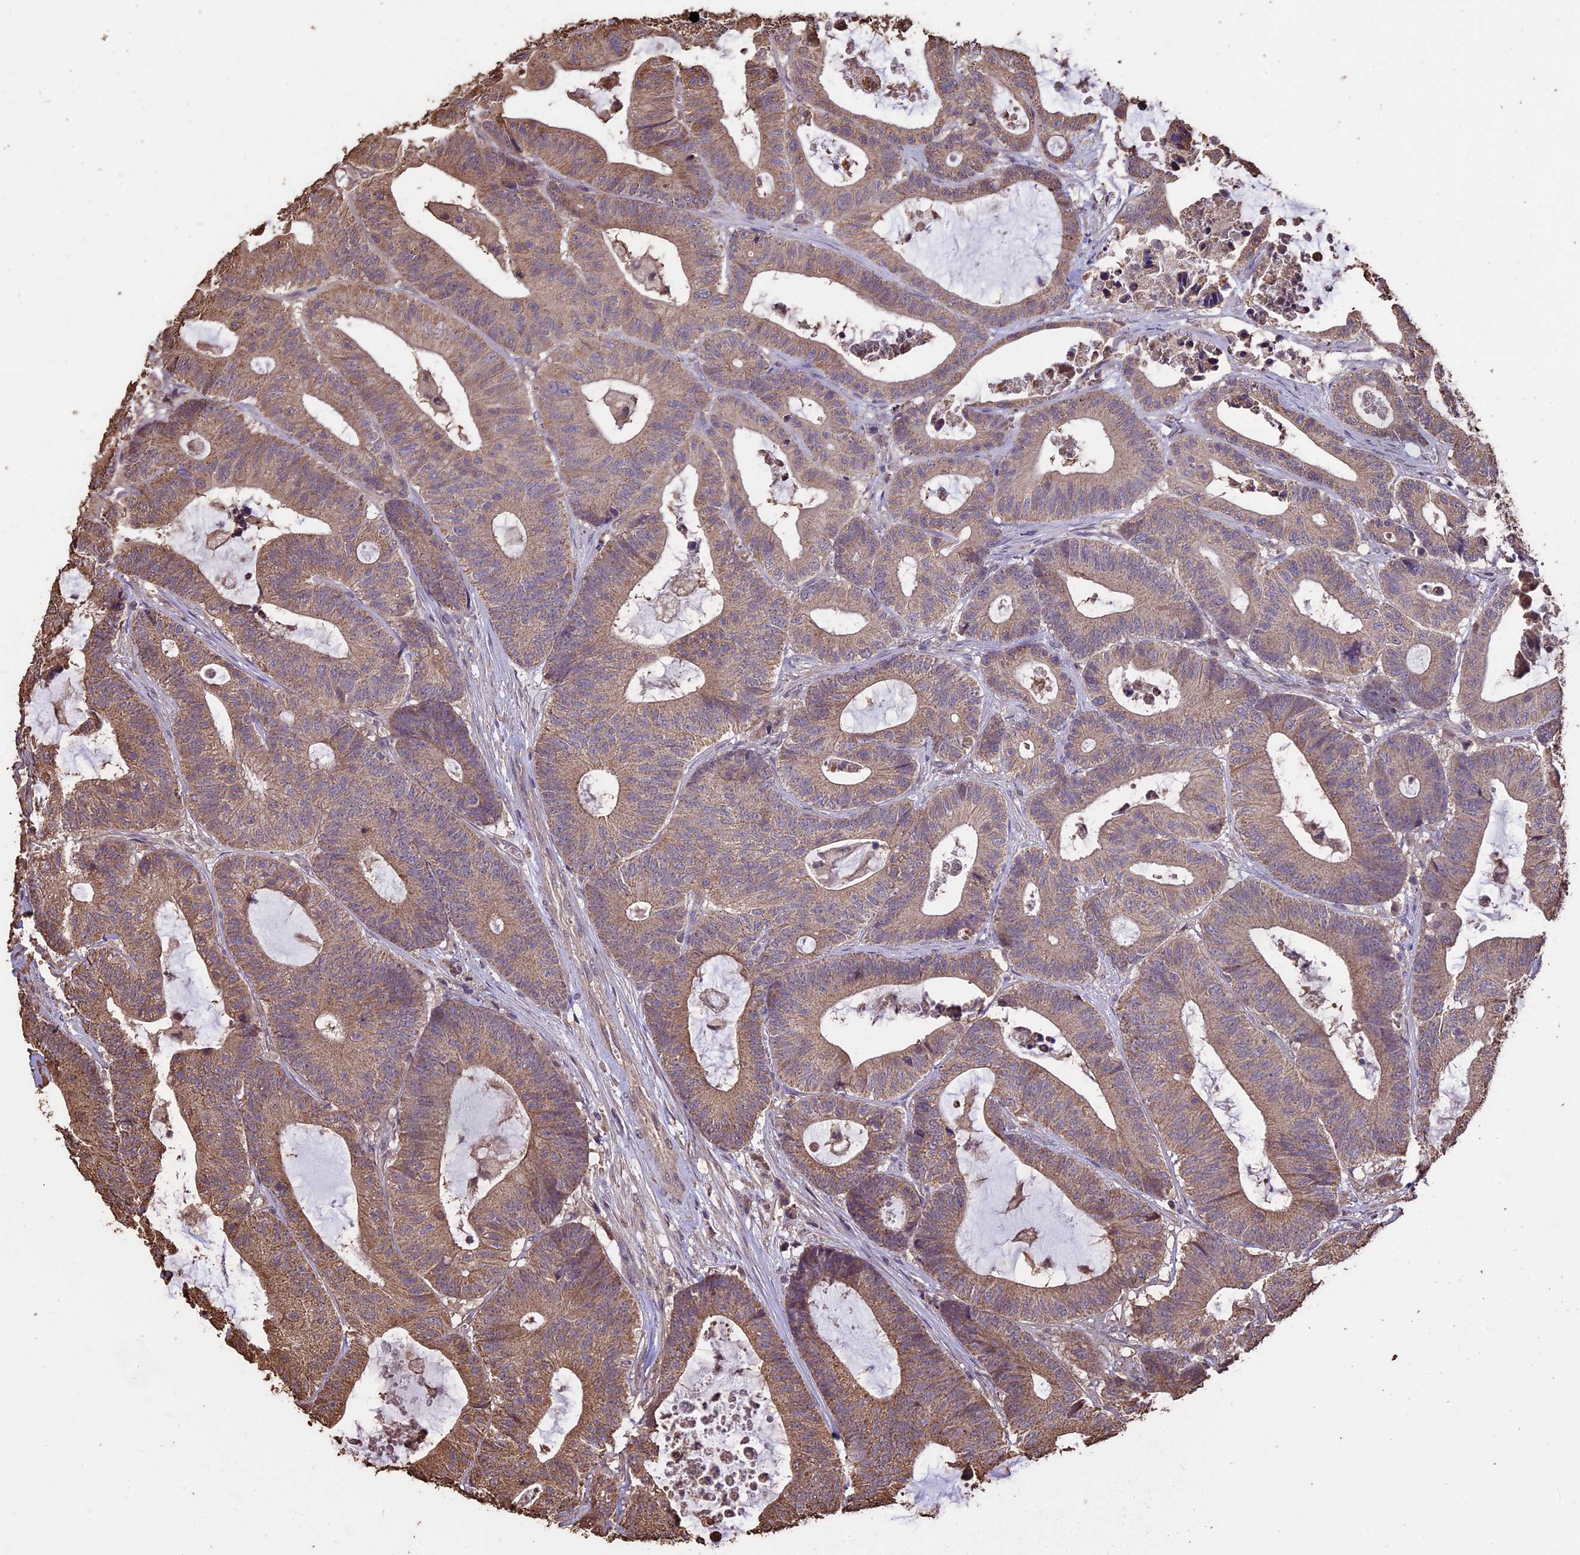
{"staining": {"intensity": "moderate", "quantity": ">75%", "location": "cytoplasmic/membranous"}, "tissue": "colorectal cancer", "cell_type": "Tumor cells", "image_type": "cancer", "snomed": [{"axis": "morphology", "description": "Adenocarcinoma, NOS"}, {"axis": "topography", "description": "Colon"}], "caption": "Moderate cytoplasmic/membranous protein expression is appreciated in approximately >75% of tumor cells in colorectal cancer.", "gene": "PGPEP1L", "patient": {"sex": "female", "age": 84}}